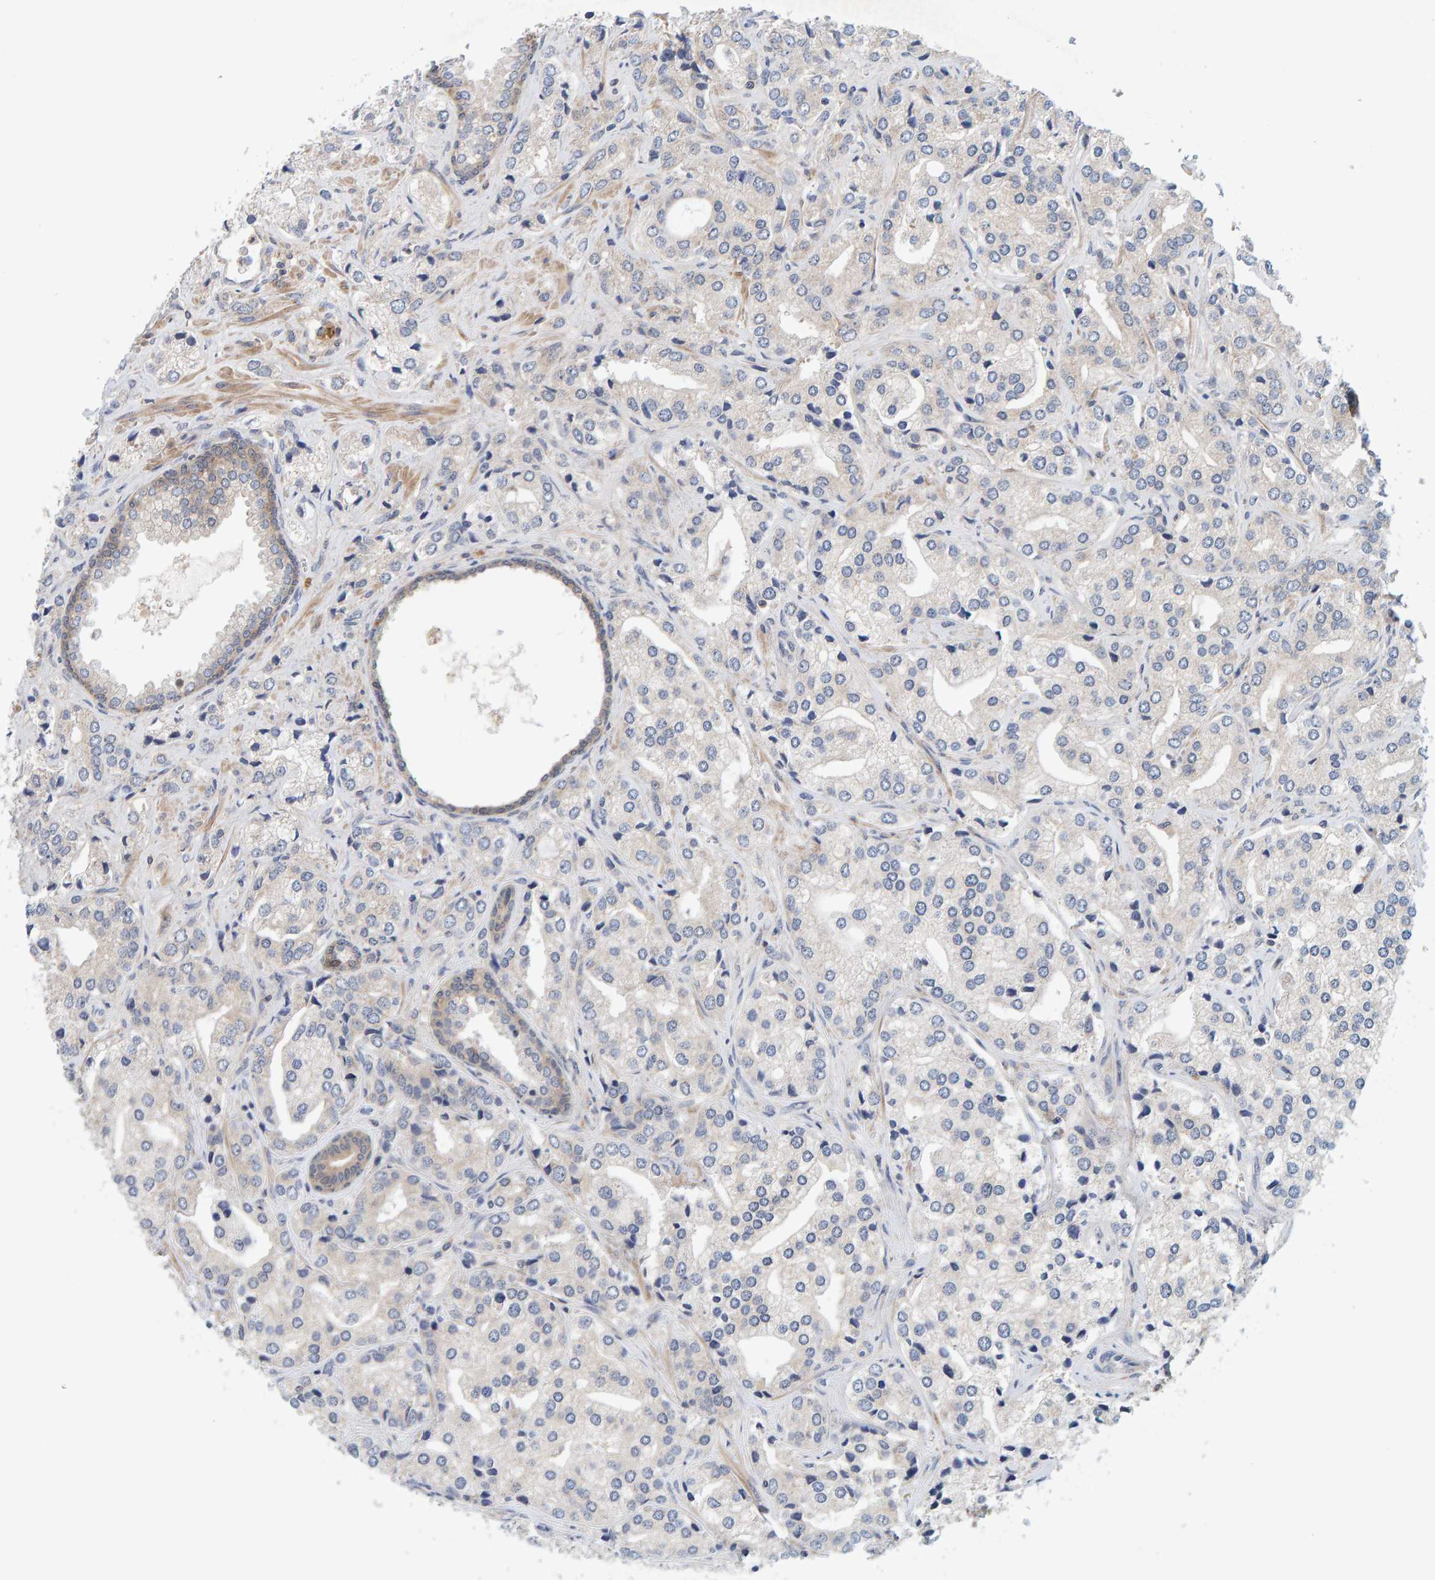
{"staining": {"intensity": "weak", "quantity": "<25%", "location": "cytoplasmic/membranous"}, "tissue": "prostate cancer", "cell_type": "Tumor cells", "image_type": "cancer", "snomed": [{"axis": "morphology", "description": "Adenocarcinoma, High grade"}, {"axis": "topography", "description": "Prostate"}], "caption": "Micrograph shows no significant protein expression in tumor cells of prostate high-grade adenocarcinoma. (DAB immunohistochemistry, high magnification).", "gene": "TATDN1", "patient": {"sex": "male", "age": 66}}